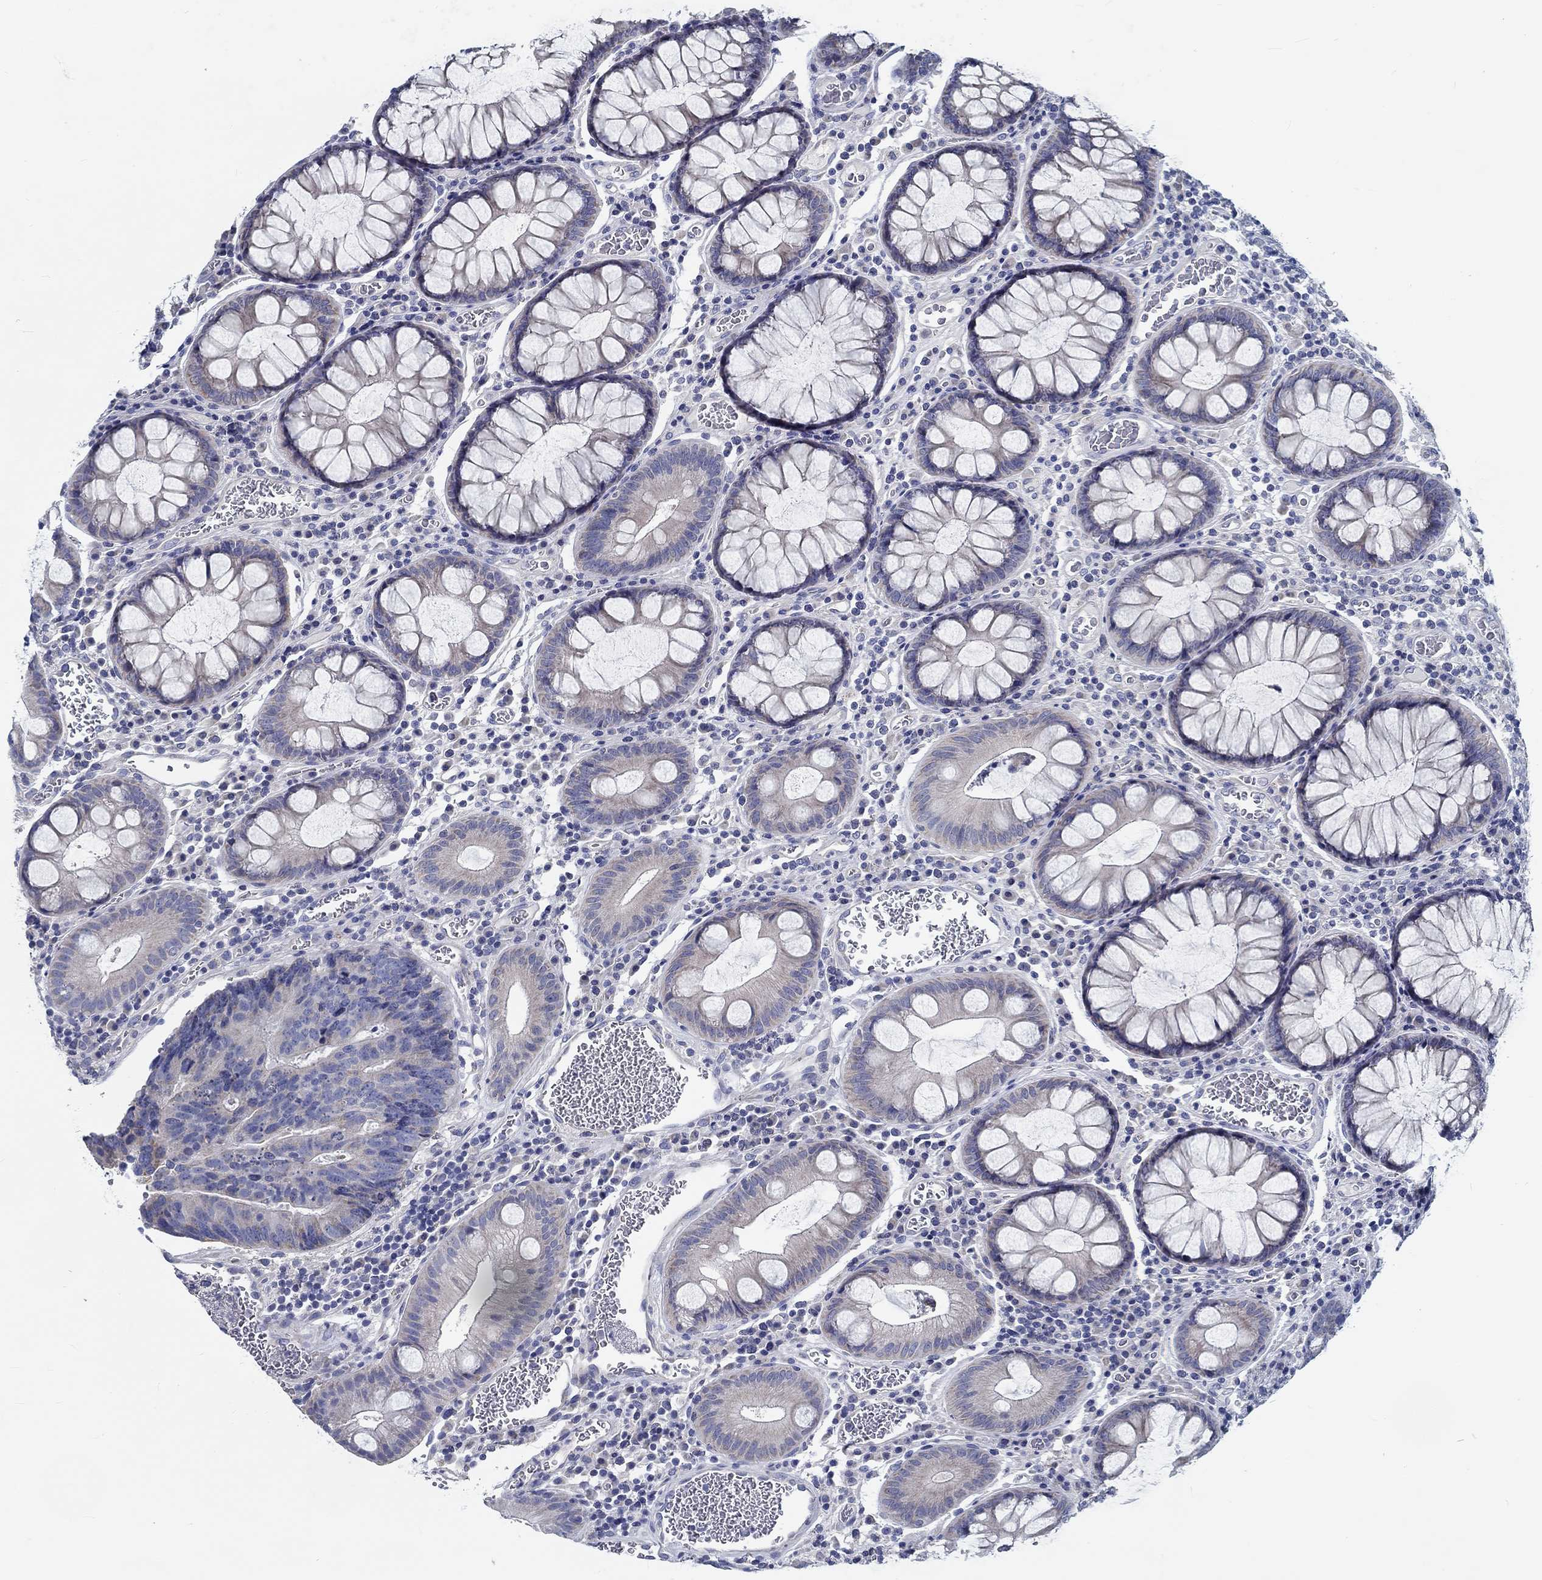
{"staining": {"intensity": "negative", "quantity": "none", "location": "none"}, "tissue": "colorectal cancer", "cell_type": "Tumor cells", "image_type": "cancer", "snomed": [{"axis": "morphology", "description": "Adenocarcinoma, NOS"}, {"axis": "topography", "description": "Colon"}], "caption": "Colorectal cancer was stained to show a protein in brown. There is no significant positivity in tumor cells. (DAB (3,3'-diaminobenzidine) immunohistochemistry with hematoxylin counter stain).", "gene": "MYBPC1", "patient": {"sex": "female", "age": 48}}